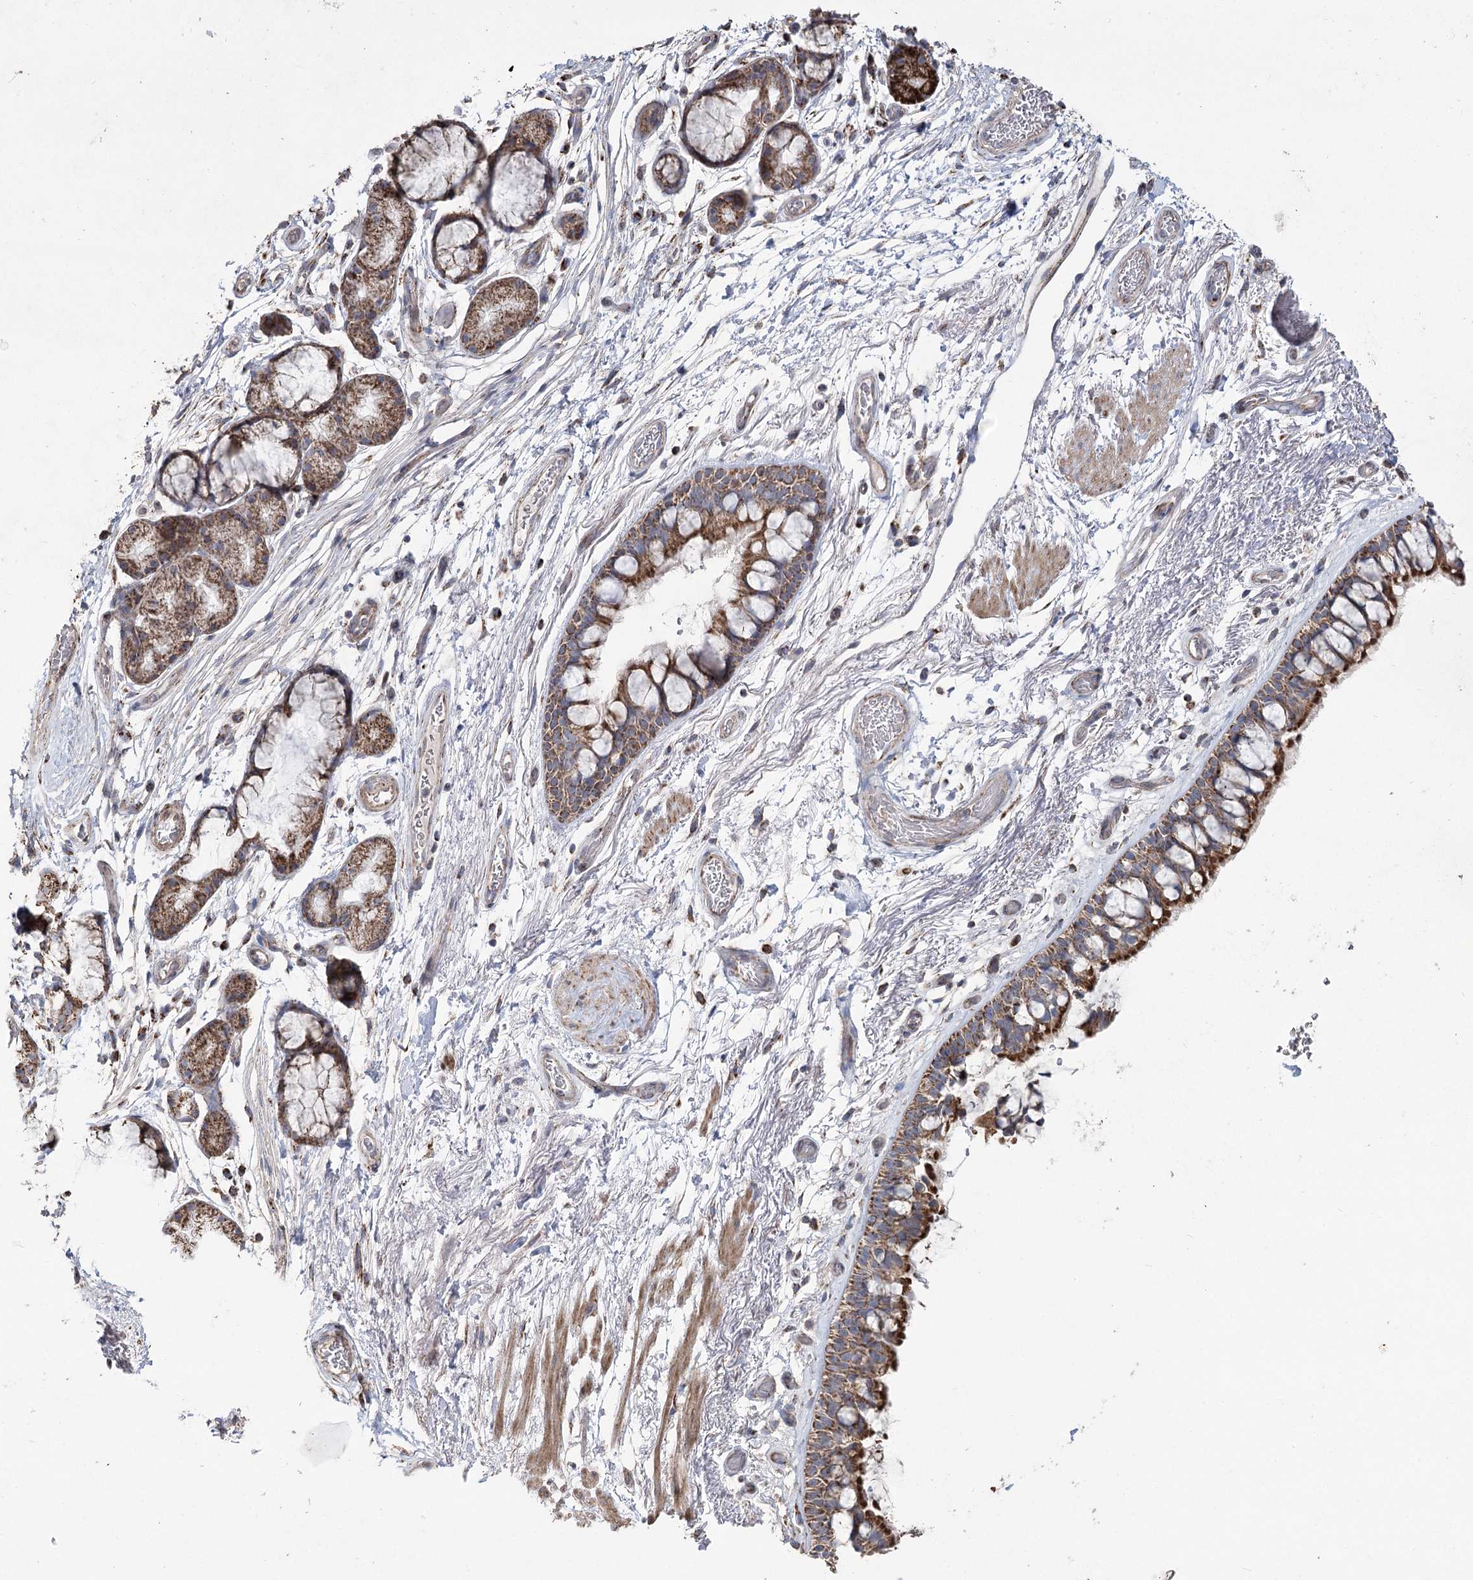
{"staining": {"intensity": "strong", "quantity": ">75%", "location": "cytoplasmic/membranous"}, "tissue": "bronchus", "cell_type": "Respiratory epithelial cells", "image_type": "normal", "snomed": [{"axis": "morphology", "description": "Normal tissue, NOS"}, {"axis": "topography", "description": "Bronchus"}], "caption": "Immunohistochemistry (IHC) (DAB) staining of normal human bronchus exhibits strong cytoplasmic/membranous protein staining in approximately >75% of respiratory epithelial cells.", "gene": "RANBP3L", "patient": {"sex": "male", "age": 65}}